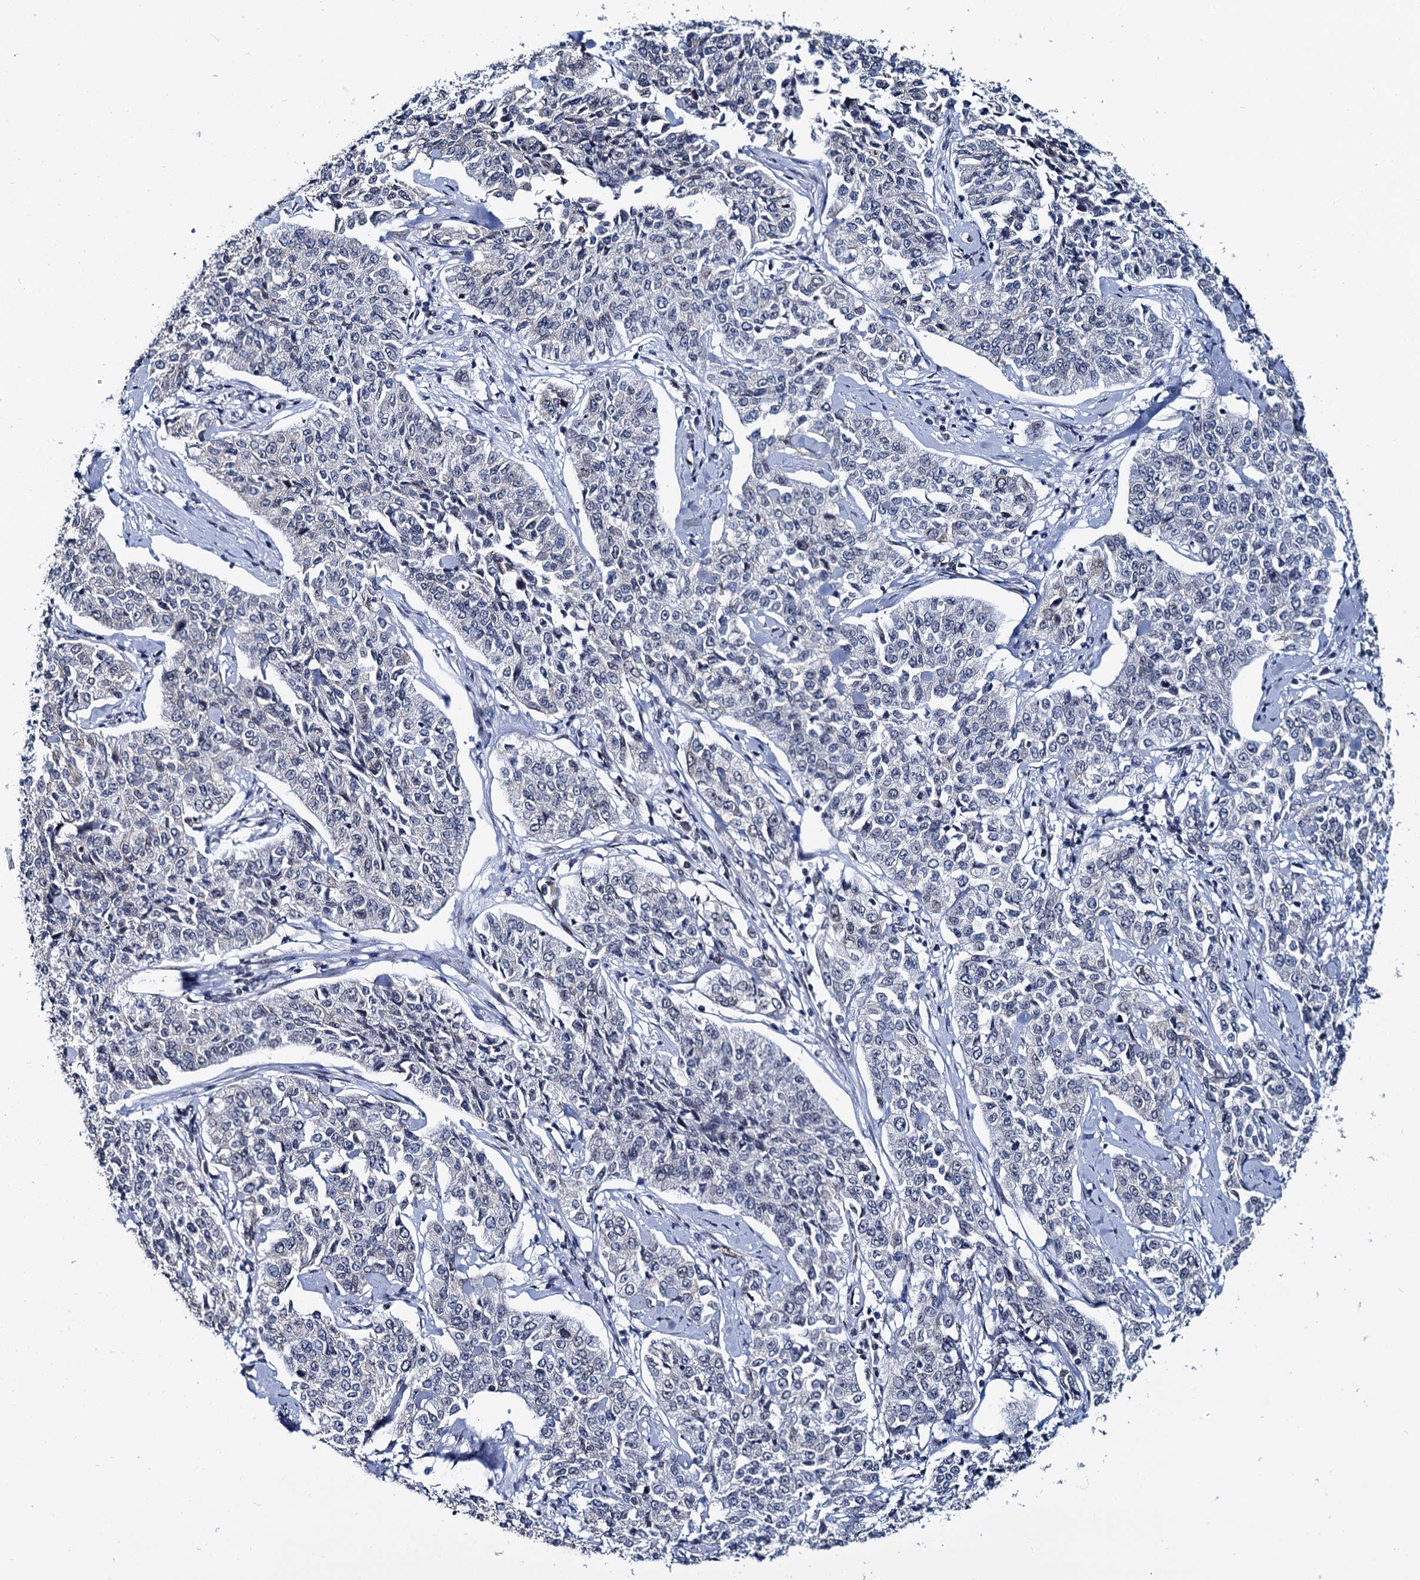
{"staining": {"intensity": "negative", "quantity": "none", "location": "none"}, "tissue": "cervical cancer", "cell_type": "Tumor cells", "image_type": "cancer", "snomed": [{"axis": "morphology", "description": "Squamous cell carcinoma, NOS"}, {"axis": "topography", "description": "Cervix"}], "caption": "Immunohistochemistry photomicrograph of neoplastic tissue: cervical squamous cell carcinoma stained with DAB (3,3'-diaminobenzidine) reveals no significant protein positivity in tumor cells.", "gene": "CMAS", "patient": {"sex": "female", "age": 35}}